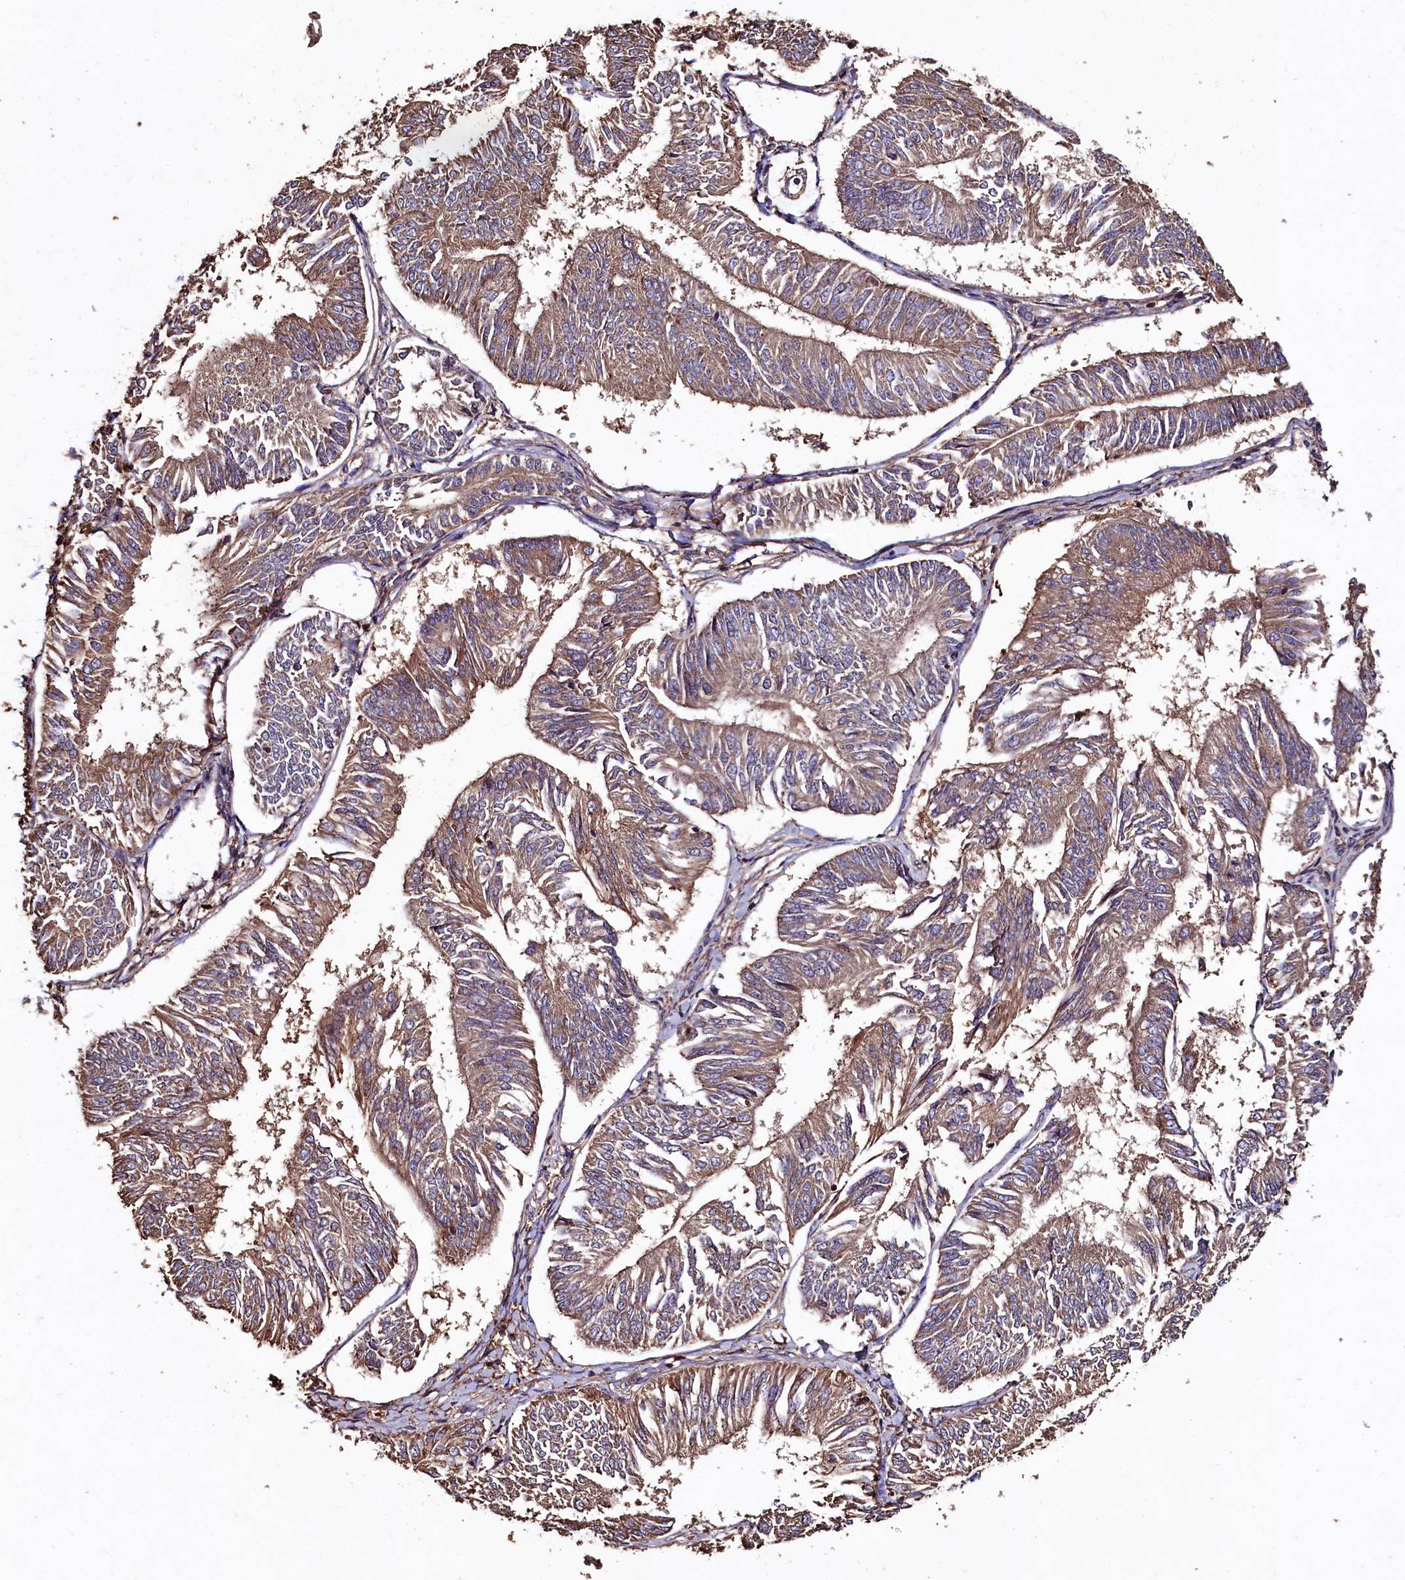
{"staining": {"intensity": "moderate", "quantity": "25%-75%", "location": "cytoplasmic/membranous"}, "tissue": "endometrial cancer", "cell_type": "Tumor cells", "image_type": "cancer", "snomed": [{"axis": "morphology", "description": "Adenocarcinoma, NOS"}, {"axis": "topography", "description": "Endometrium"}], "caption": "A medium amount of moderate cytoplasmic/membranous staining is present in about 25%-75% of tumor cells in endometrial cancer (adenocarcinoma) tissue. The protein is stained brown, and the nuclei are stained in blue (DAB (3,3'-diaminobenzidine) IHC with brightfield microscopy, high magnification).", "gene": "TMEM98", "patient": {"sex": "female", "age": 58}}